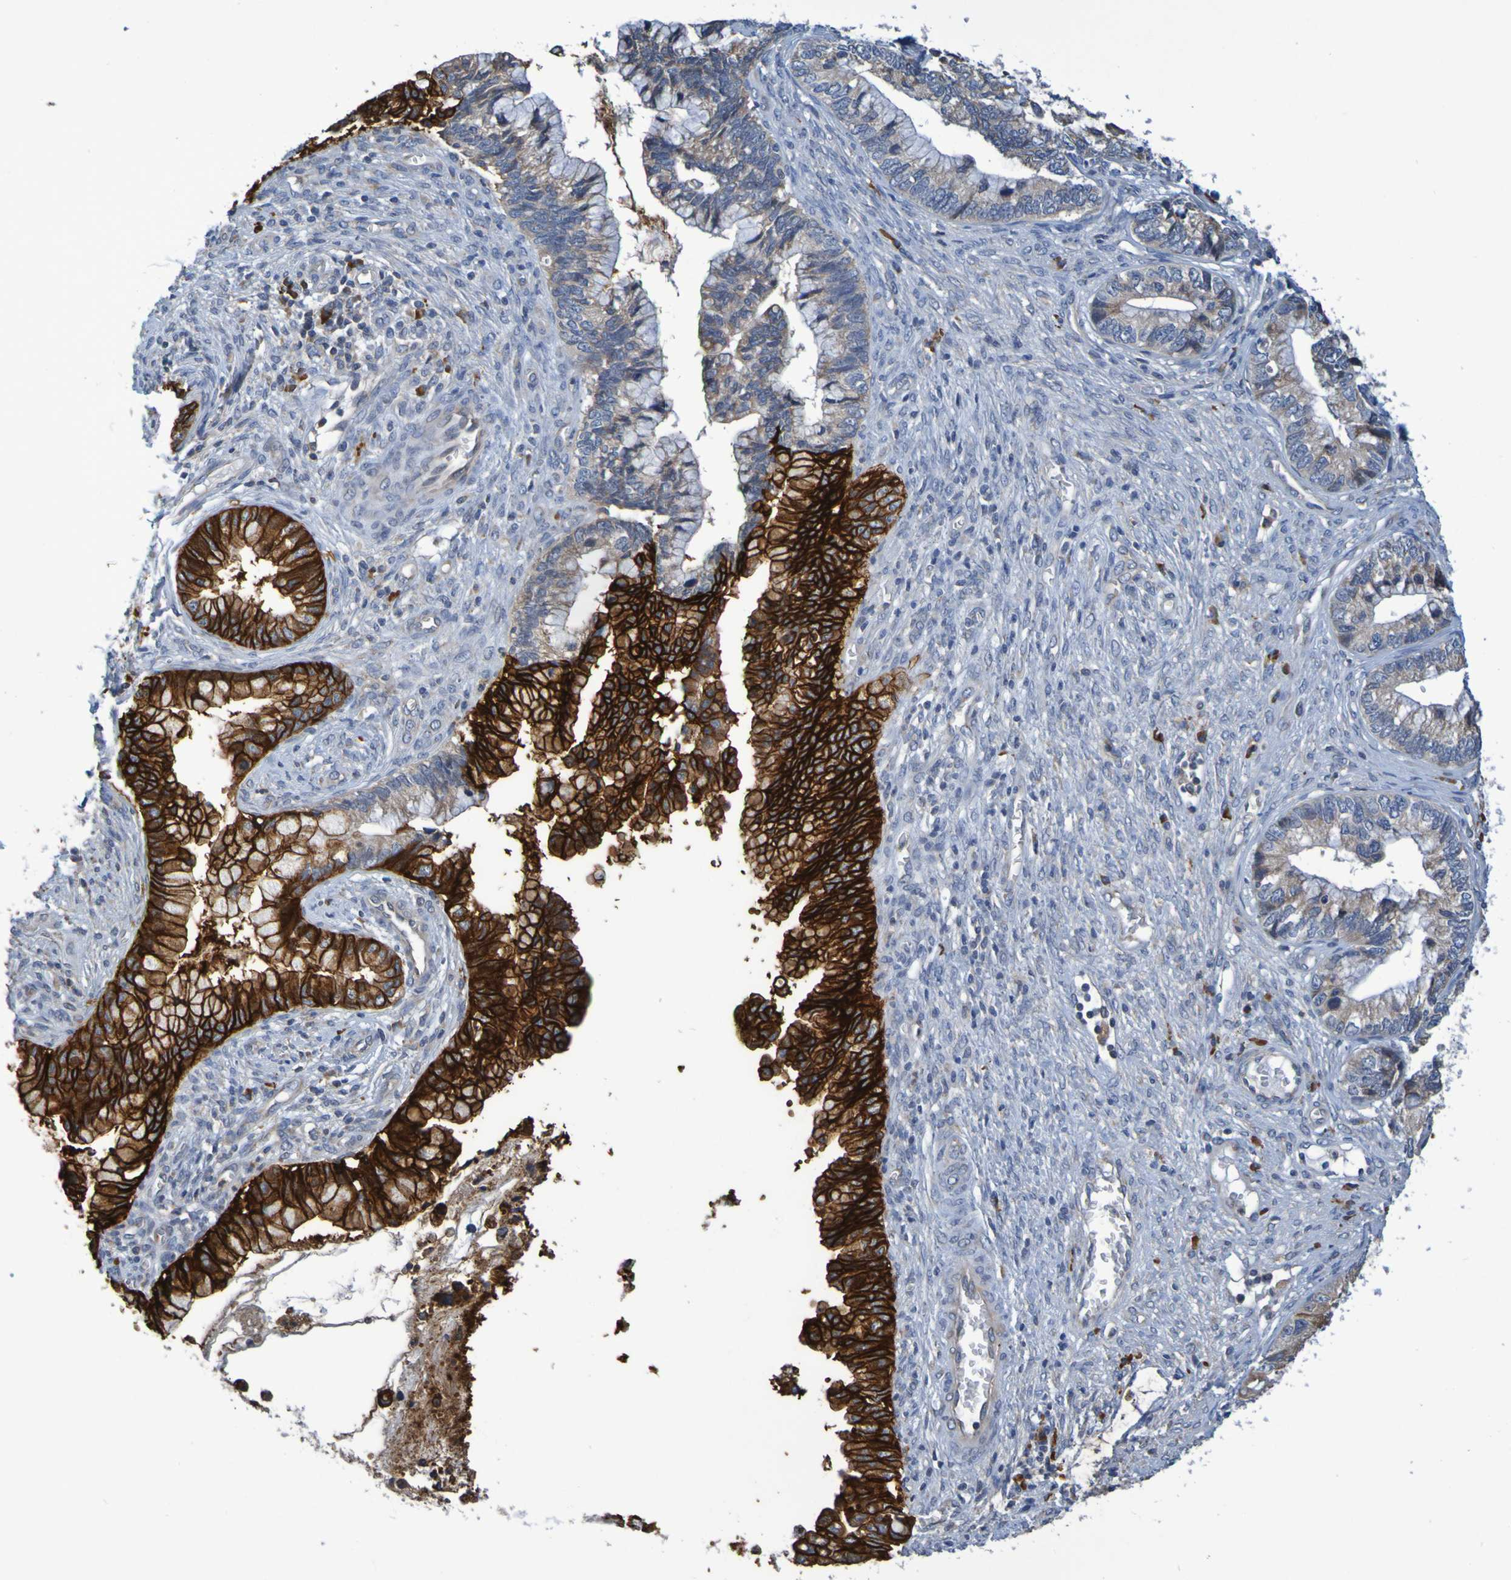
{"staining": {"intensity": "strong", "quantity": "25%-75%", "location": "cytoplasmic/membranous"}, "tissue": "cervical cancer", "cell_type": "Tumor cells", "image_type": "cancer", "snomed": [{"axis": "morphology", "description": "Adenocarcinoma, NOS"}, {"axis": "topography", "description": "Cervix"}], "caption": "A histopathology image of adenocarcinoma (cervical) stained for a protein shows strong cytoplasmic/membranous brown staining in tumor cells. (DAB IHC, brown staining for protein, blue staining for nuclei).", "gene": "CLDN18", "patient": {"sex": "female", "age": 44}}